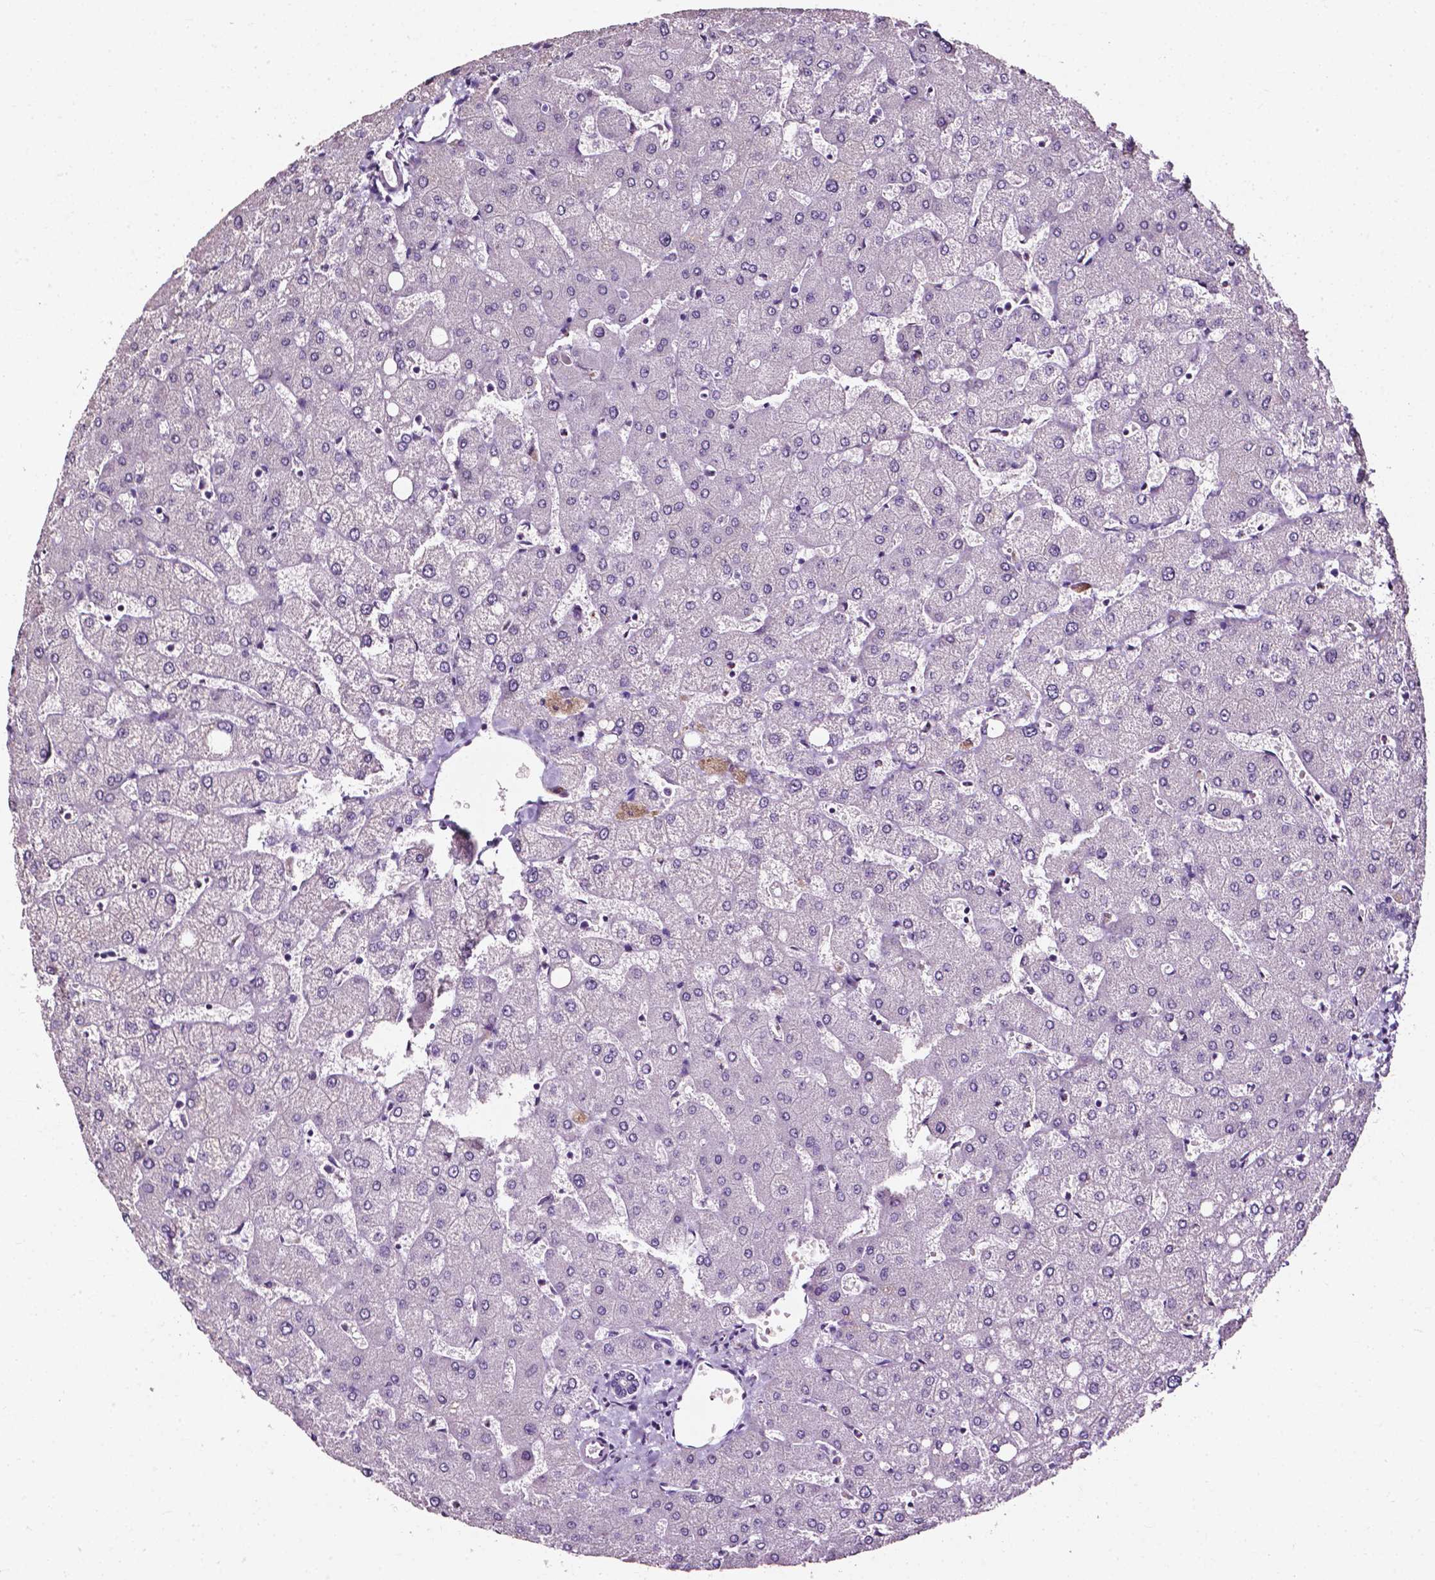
{"staining": {"intensity": "negative", "quantity": "none", "location": "none"}, "tissue": "liver", "cell_type": "Cholangiocytes", "image_type": "normal", "snomed": [{"axis": "morphology", "description": "Normal tissue, NOS"}, {"axis": "topography", "description": "Liver"}], "caption": "The immunohistochemistry (IHC) image has no significant expression in cholangiocytes of liver.", "gene": "DEFA5", "patient": {"sex": "female", "age": 54}}